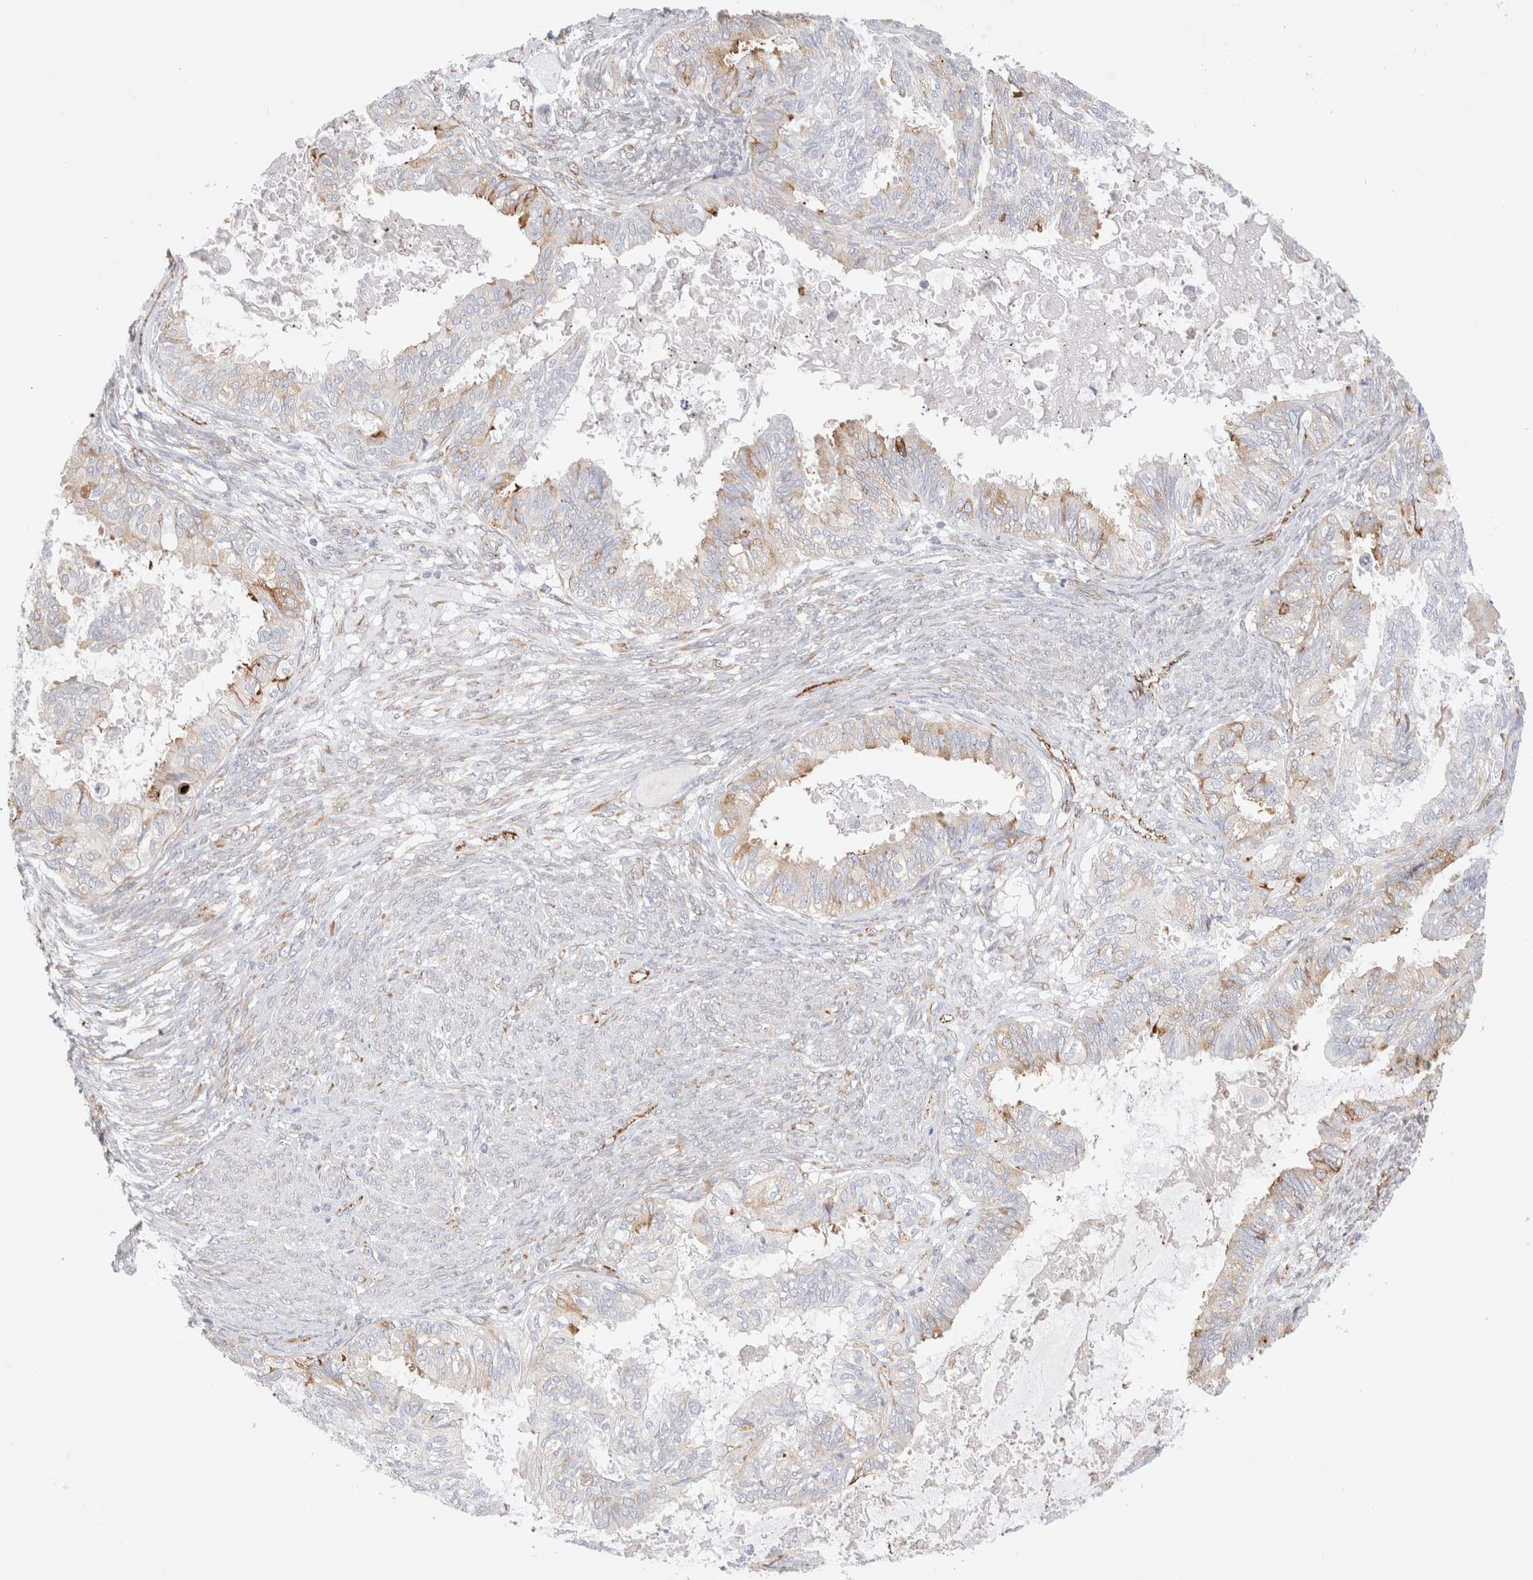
{"staining": {"intensity": "moderate", "quantity": "25%-75%", "location": "cytoplasmic/membranous"}, "tissue": "cervical cancer", "cell_type": "Tumor cells", "image_type": "cancer", "snomed": [{"axis": "morphology", "description": "Normal tissue, NOS"}, {"axis": "morphology", "description": "Adenocarcinoma, NOS"}, {"axis": "topography", "description": "Cervix"}, {"axis": "topography", "description": "Endometrium"}], "caption": "DAB immunohistochemical staining of human cervical cancer (adenocarcinoma) exhibits moderate cytoplasmic/membranous protein staining in approximately 25%-75% of tumor cells.", "gene": "CNPY4", "patient": {"sex": "female", "age": 86}}